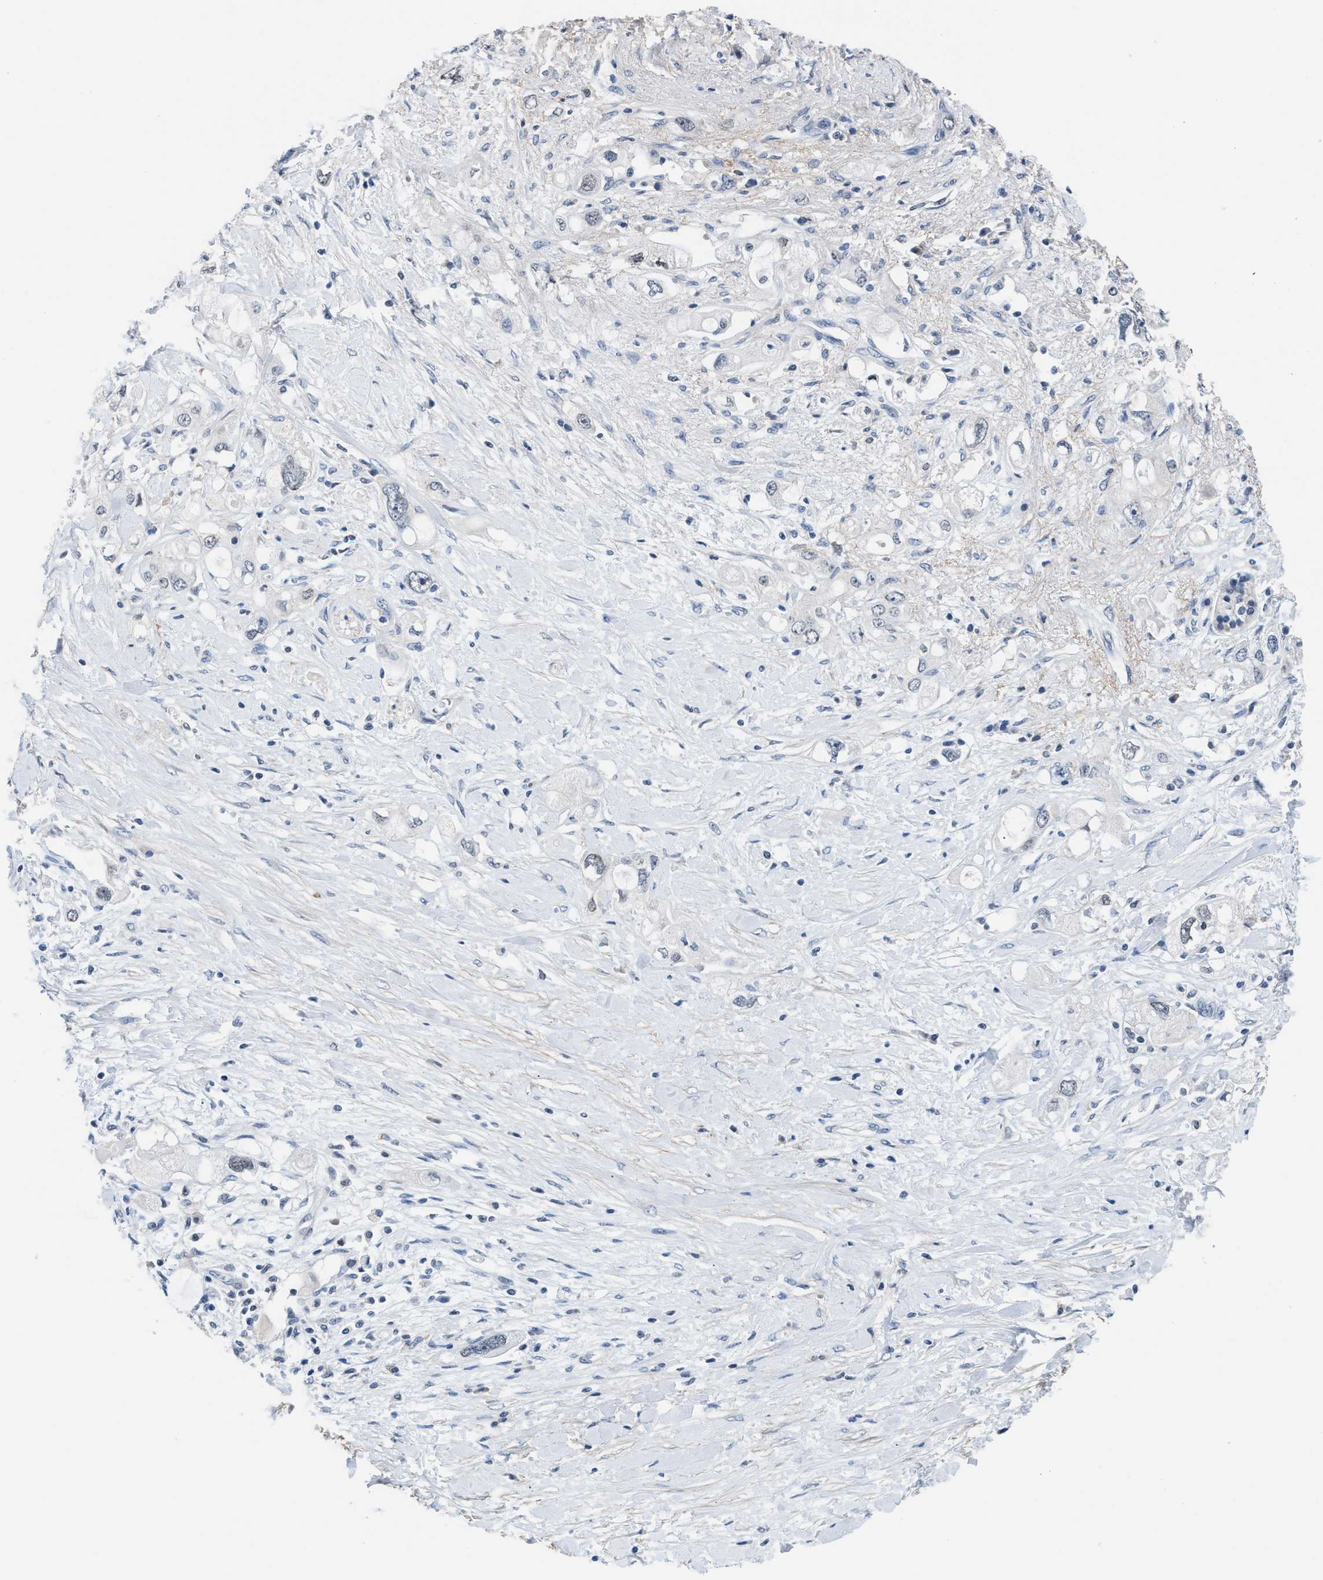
{"staining": {"intensity": "negative", "quantity": "none", "location": "none"}, "tissue": "pancreatic cancer", "cell_type": "Tumor cells", "image_type": "cancer", "snomed": [{"axis": "morphology", "description": "Adenocarcinoma, NOS"}, {"axis": "topography", "description": "Pancreas"}], "caption": "Pancreatic cancer was stained to show a protein in brown. There is no significant staining in tumor cells.", "gene": "MYH3", "patient": {"sex": "female", "age": 56}}